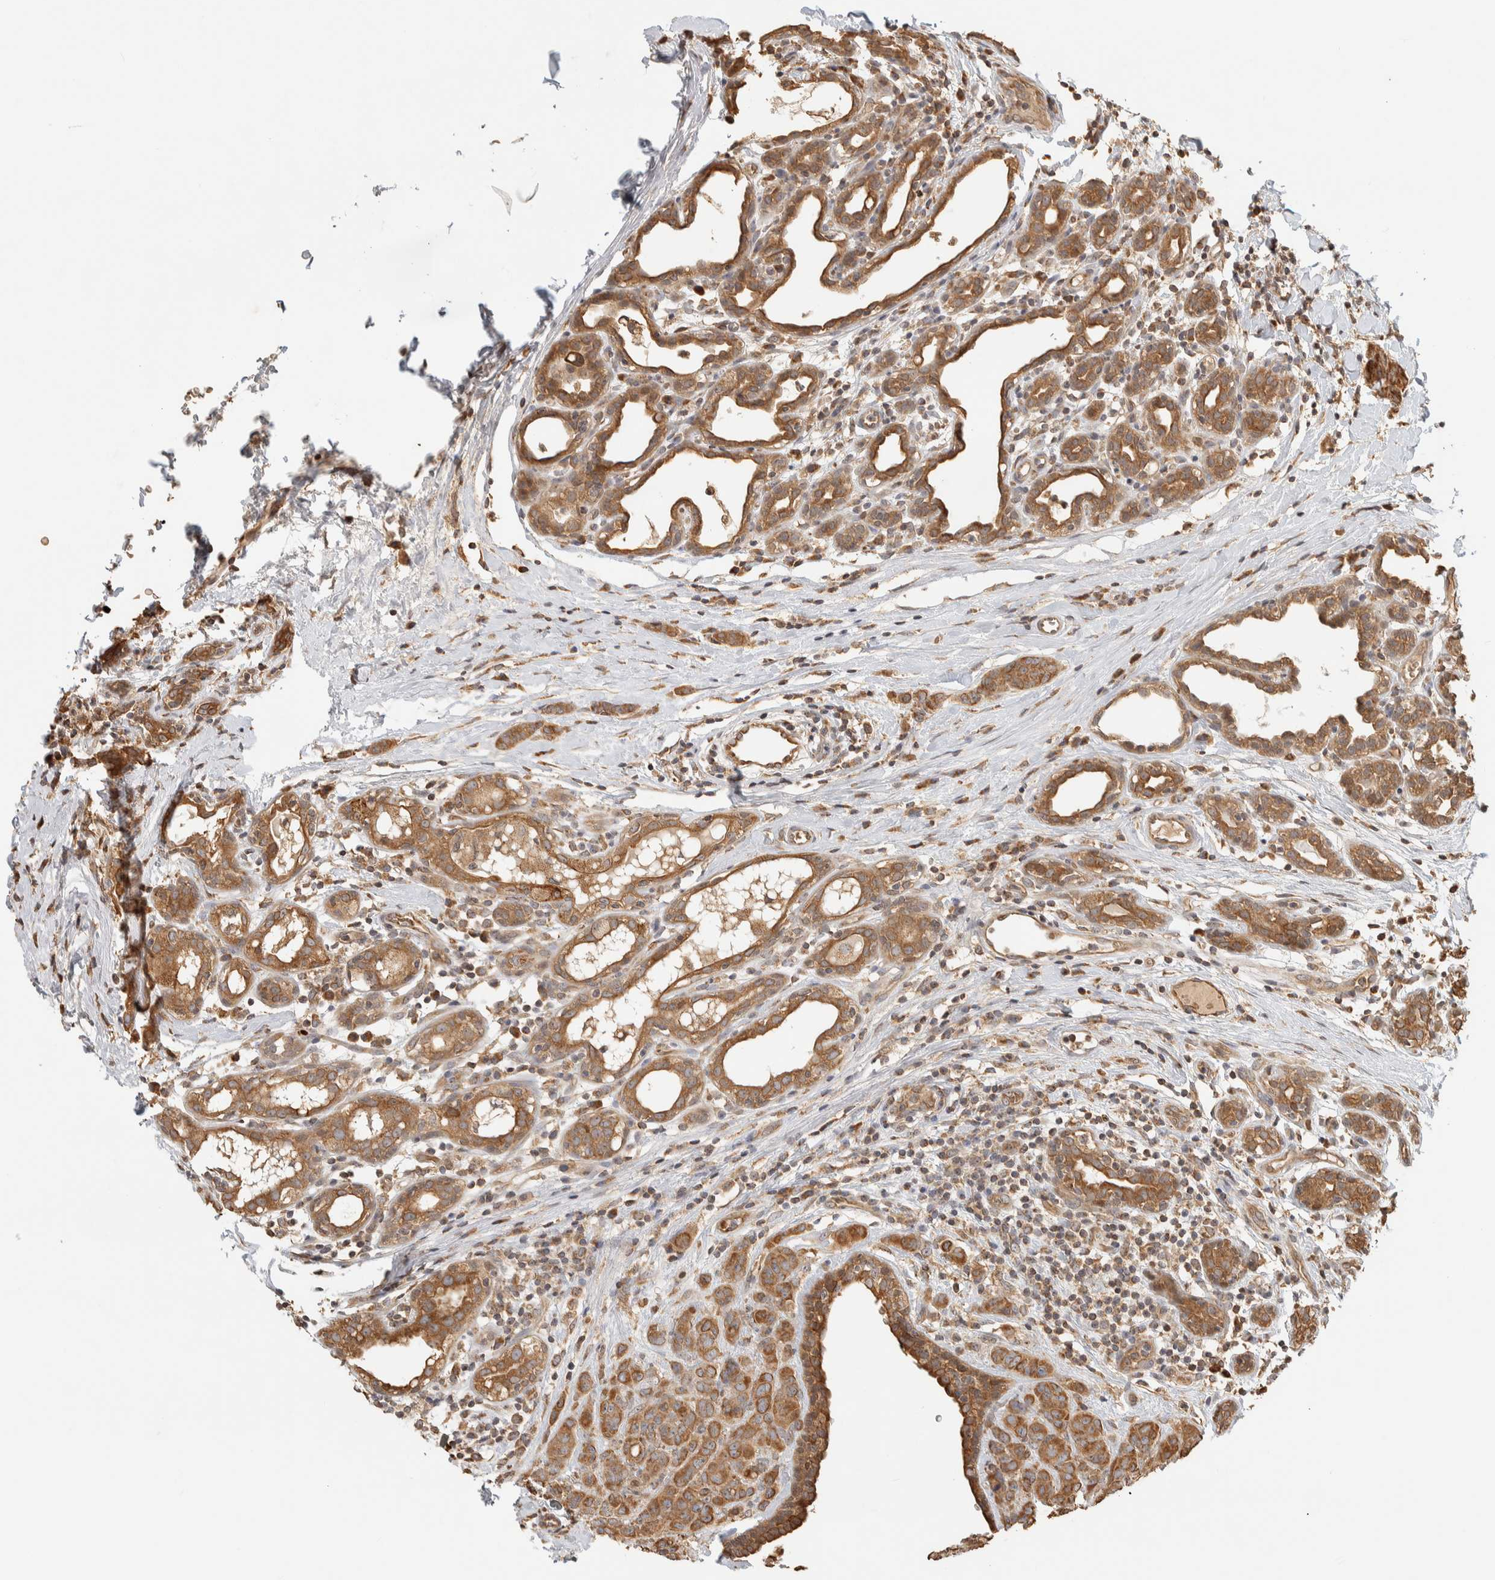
{"staining": {"intensity": "moderate", "quantity": ">75%", "location": "cytoplasmic/membranous"}, "tissue": "breast cancer", "cell_type": "Tumor cells", "image_type": "cancer", "snomed": [{"axis": "morphology", "description": "Normal tissue, NOS"}, {"axis": "morphology", "description": "Duct carcinoma"}, {"axis": "topography", "description": "Breast"}], "caption": "Intraductal carcinoma (breast) stained with a brown dye shows moderate cytoplasmic/membranous positive expression in about >75% of tumor cells.", "gene": "TTI2", "patient": {"sex": "female", "age": 40}}